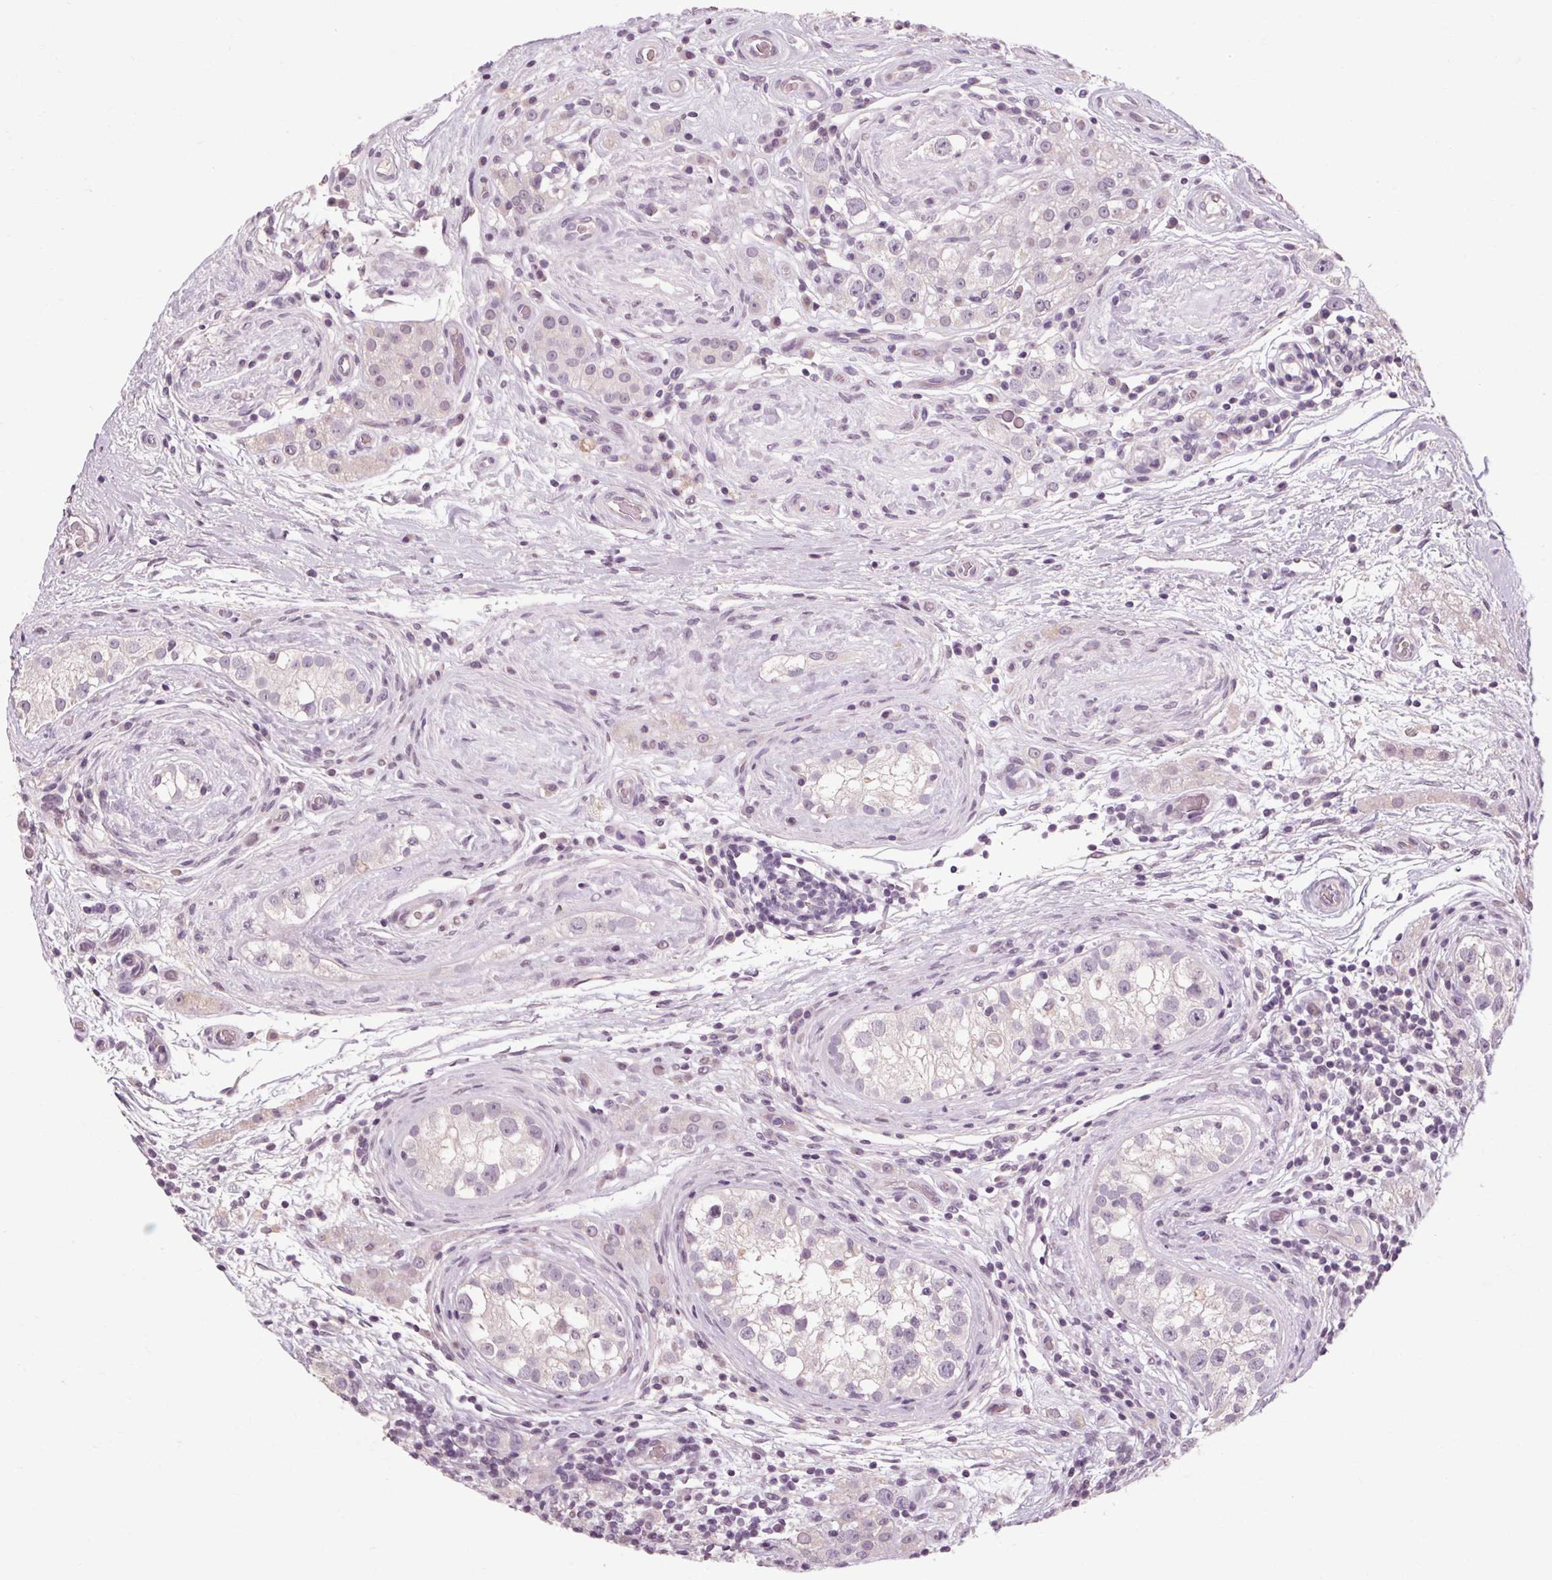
{"staining": {"intensity": "negative", "quantity": "none", "location": "none"}, "tissue": "testis cancer", "cell_type": "Tumor cells", "image_type": "cancer", "snomed": [{"axis": "morphology", "description": "Seminoma, NOS"}, {"axis": "topography", "description": "Testis"}], "caption": "IHC of testis seminoma reveals no expression in tumor cells.", "gene": "POMC", "patient": {"sex": "male", "age": 34}}